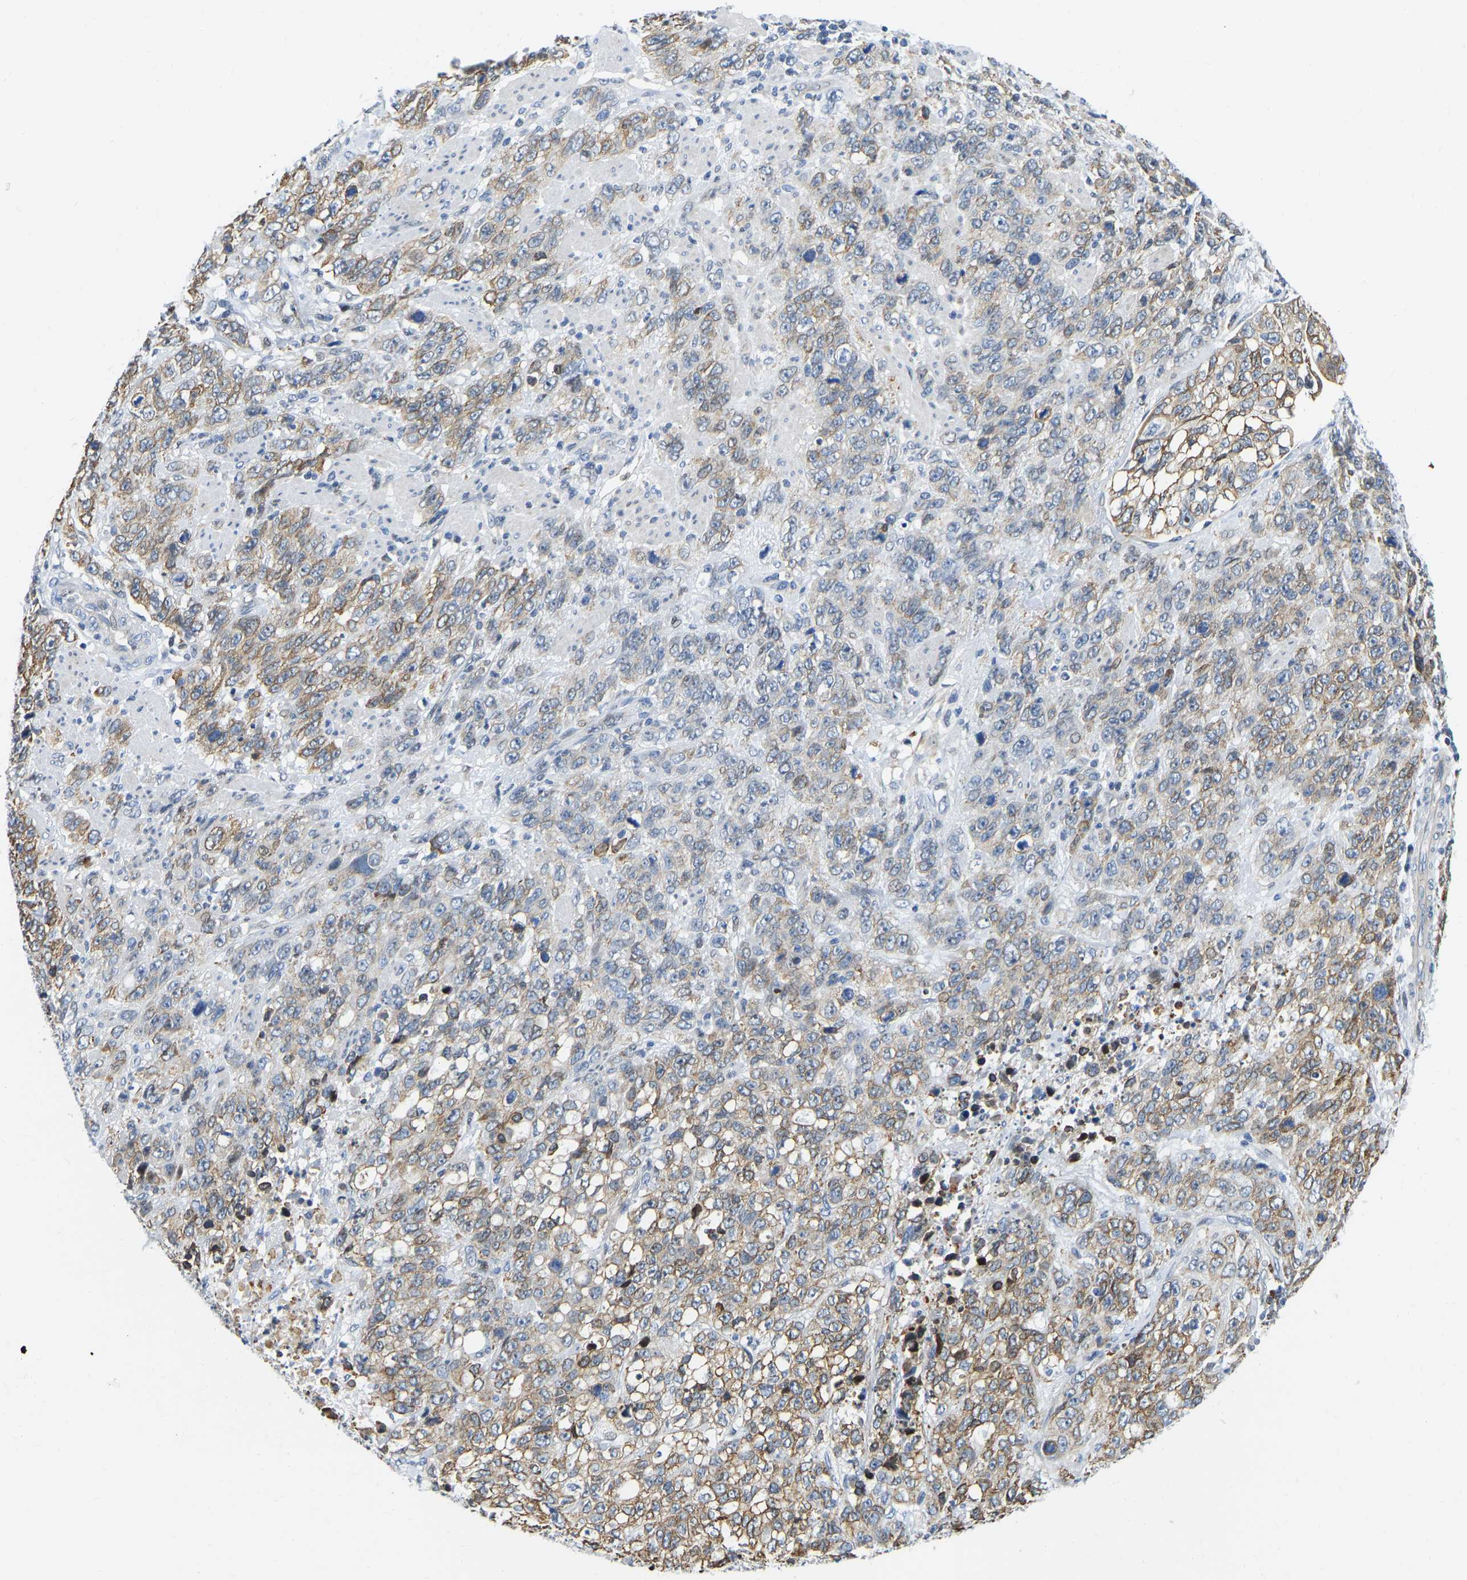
{"staining": {"intensity": "weak", "quantity": ">75%", "location": "cytoplasmic/membranous"}, "tissue": "stomach cancer", "cell_type": "Tumor cells", "image_type": "cancer", "snomed": [{"axis": "morphology", "description": "Adenocarcinoma, NOS"}, {"axis": "topography", "description": "Stomach"}], "caption": "Adenocarcinoma (stomach) stained for a protein displays weak cytoplasmic/membranous positivity in tumor cells. (IHC, brightfield microscopy, high magnification).", "gene": "HDAC5", "patient": {"sex": "male", "age": 48}}